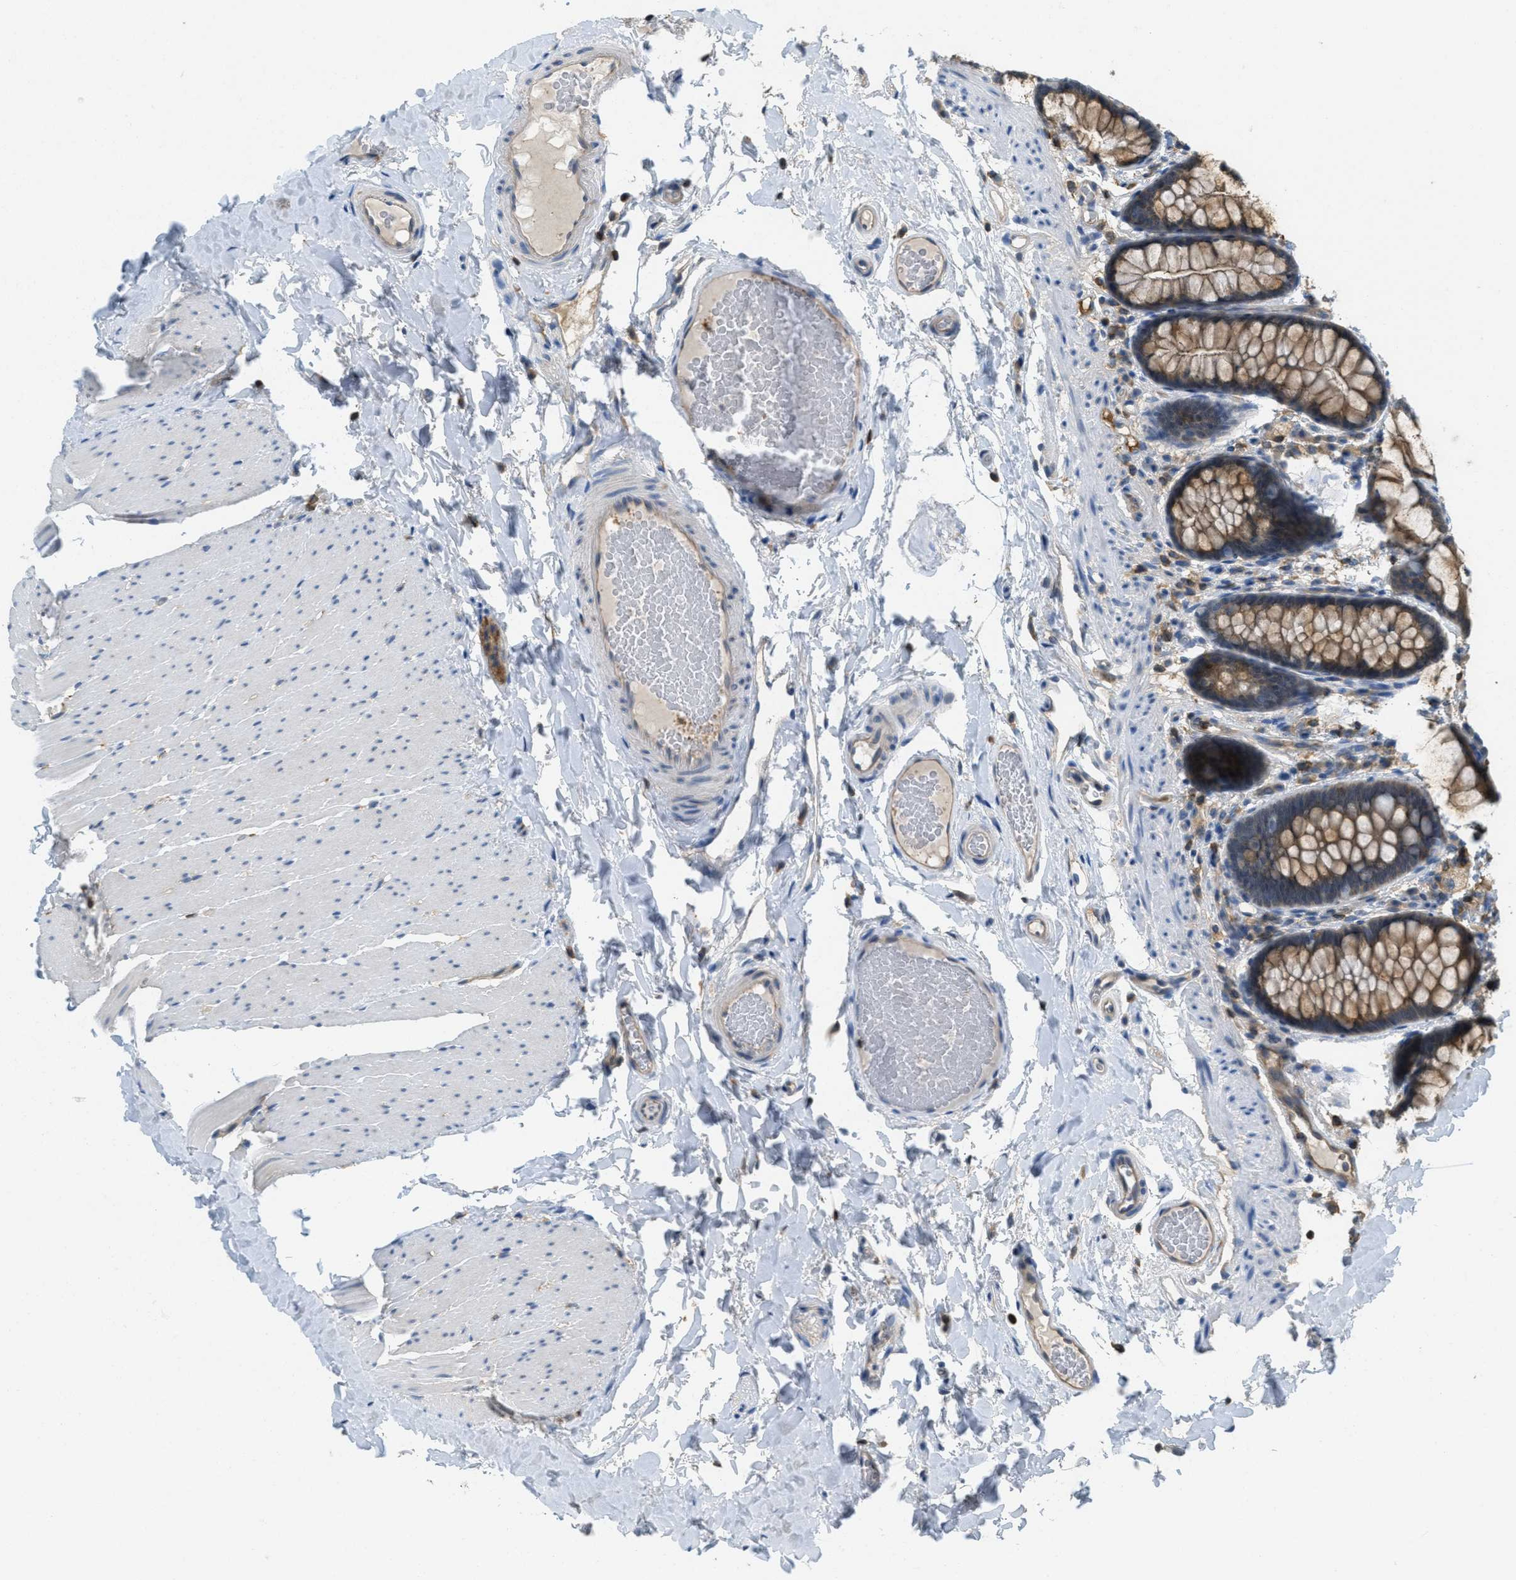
{"staining": {"intensity": "negative", "quantity": "none", "location": "none"}, "tissue": "colon", "cell_type": "Endothelial cells", "image_type": "normal", "snomed": [{"axis": "morphology", "description": "Normal tissue, NOS"}, {"axis": "topography", "description": "Colon"}], "caption": "The image reveals no staining of endothelial cells in benign colon. (DAB immunohistochemistry (IHC) with hematoxylin counter stain).", "gene": "GRIK2", "patient": {"sex": "female", "age": 56}}